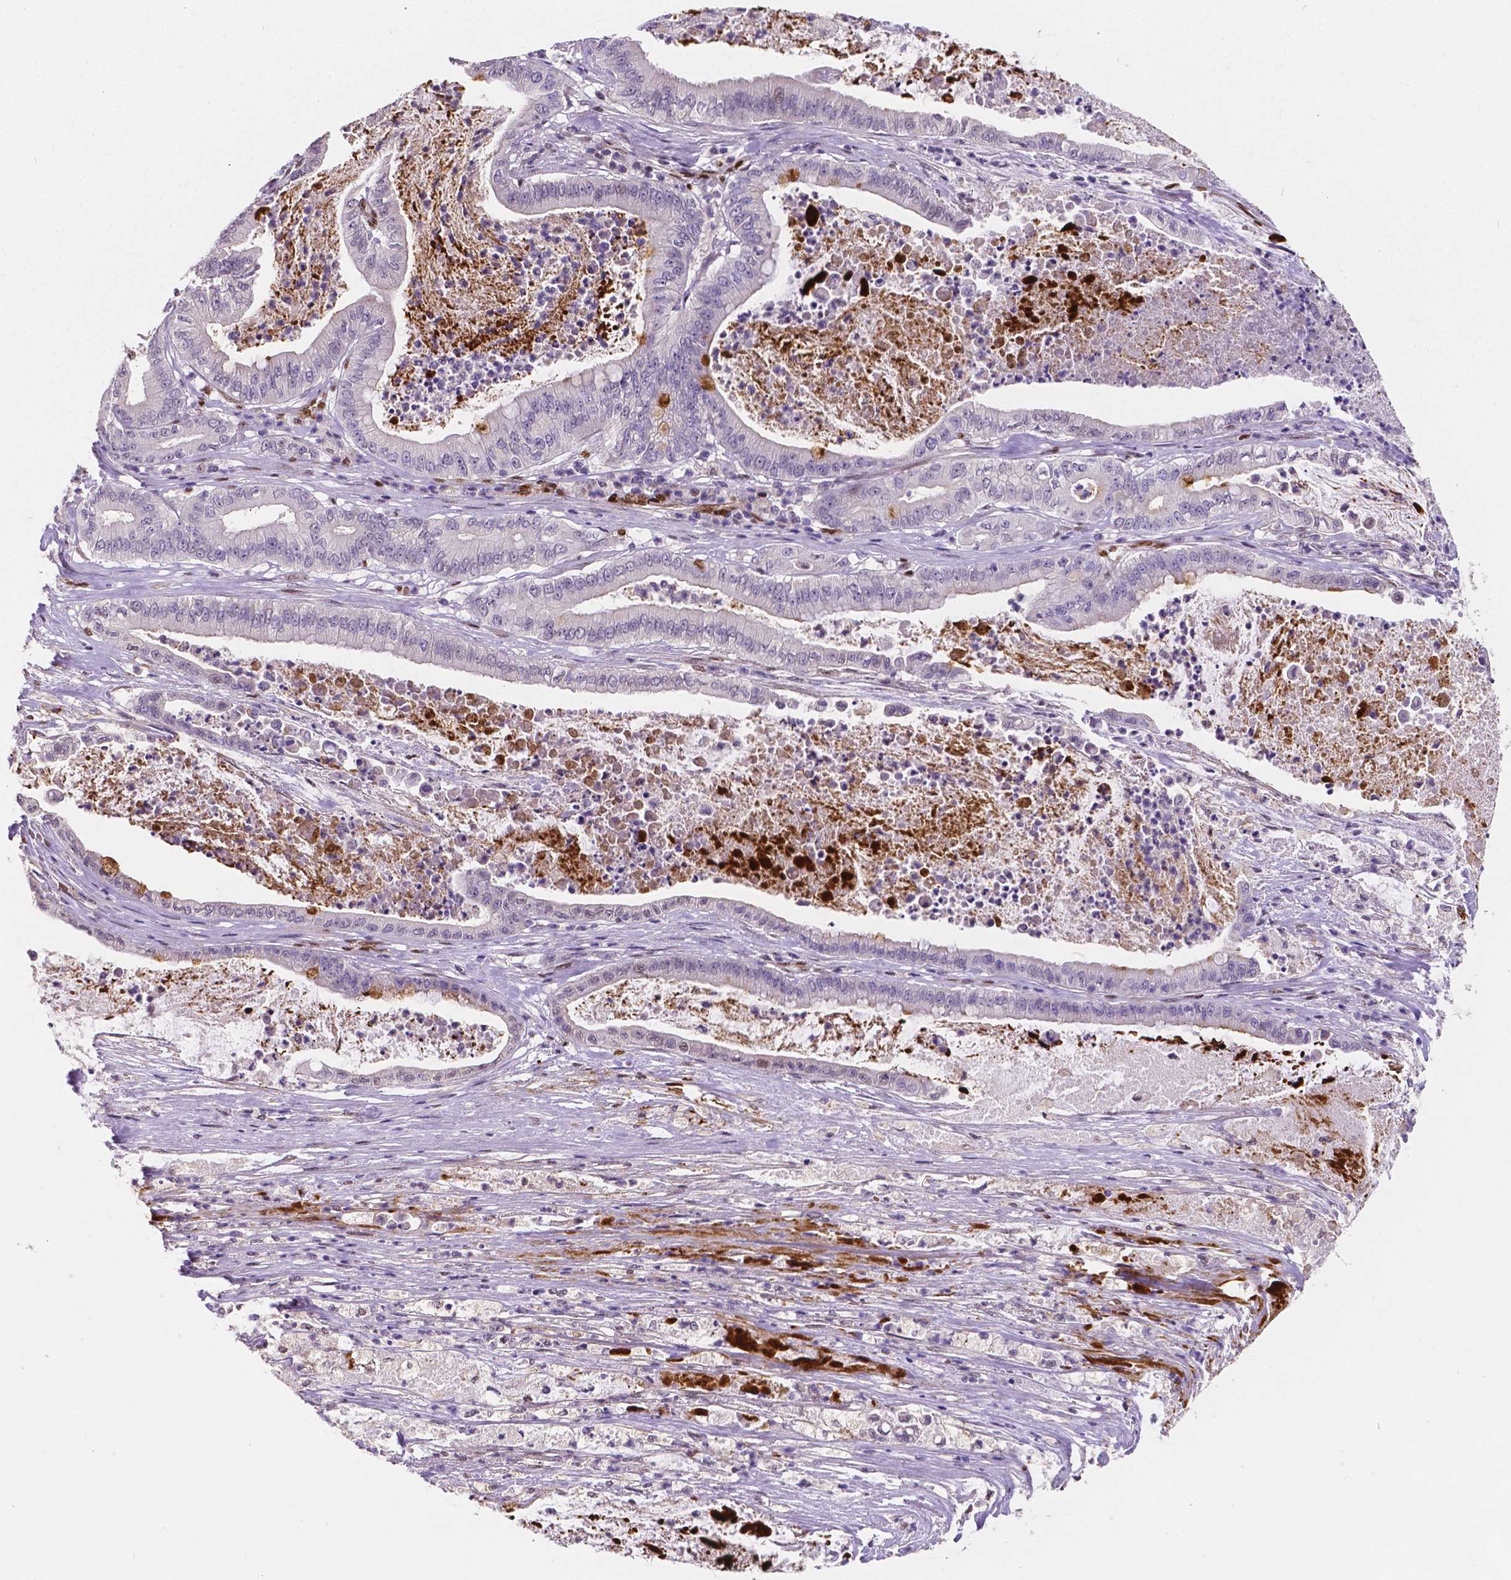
{"staining": {"intensity": "negative", "quantity": "none", "location": "none"}, "tissue": "pancreatic cancer", "cell_type": "Tumor cells", "image_type": "cancer", "snomed": [{"axis": "morphology", "description": "Adenocarcinoma, NOS"}, {"axis": "topography", "description": "Pancreas"}], "caption": "Human pancreatic cancer (adenocarcinoma) stained for a protein using immunohistochemistry exhibits no positivity in tumor cells.", "gene": "MEF2C", "patient": {"sex": "male", "age": 71}}